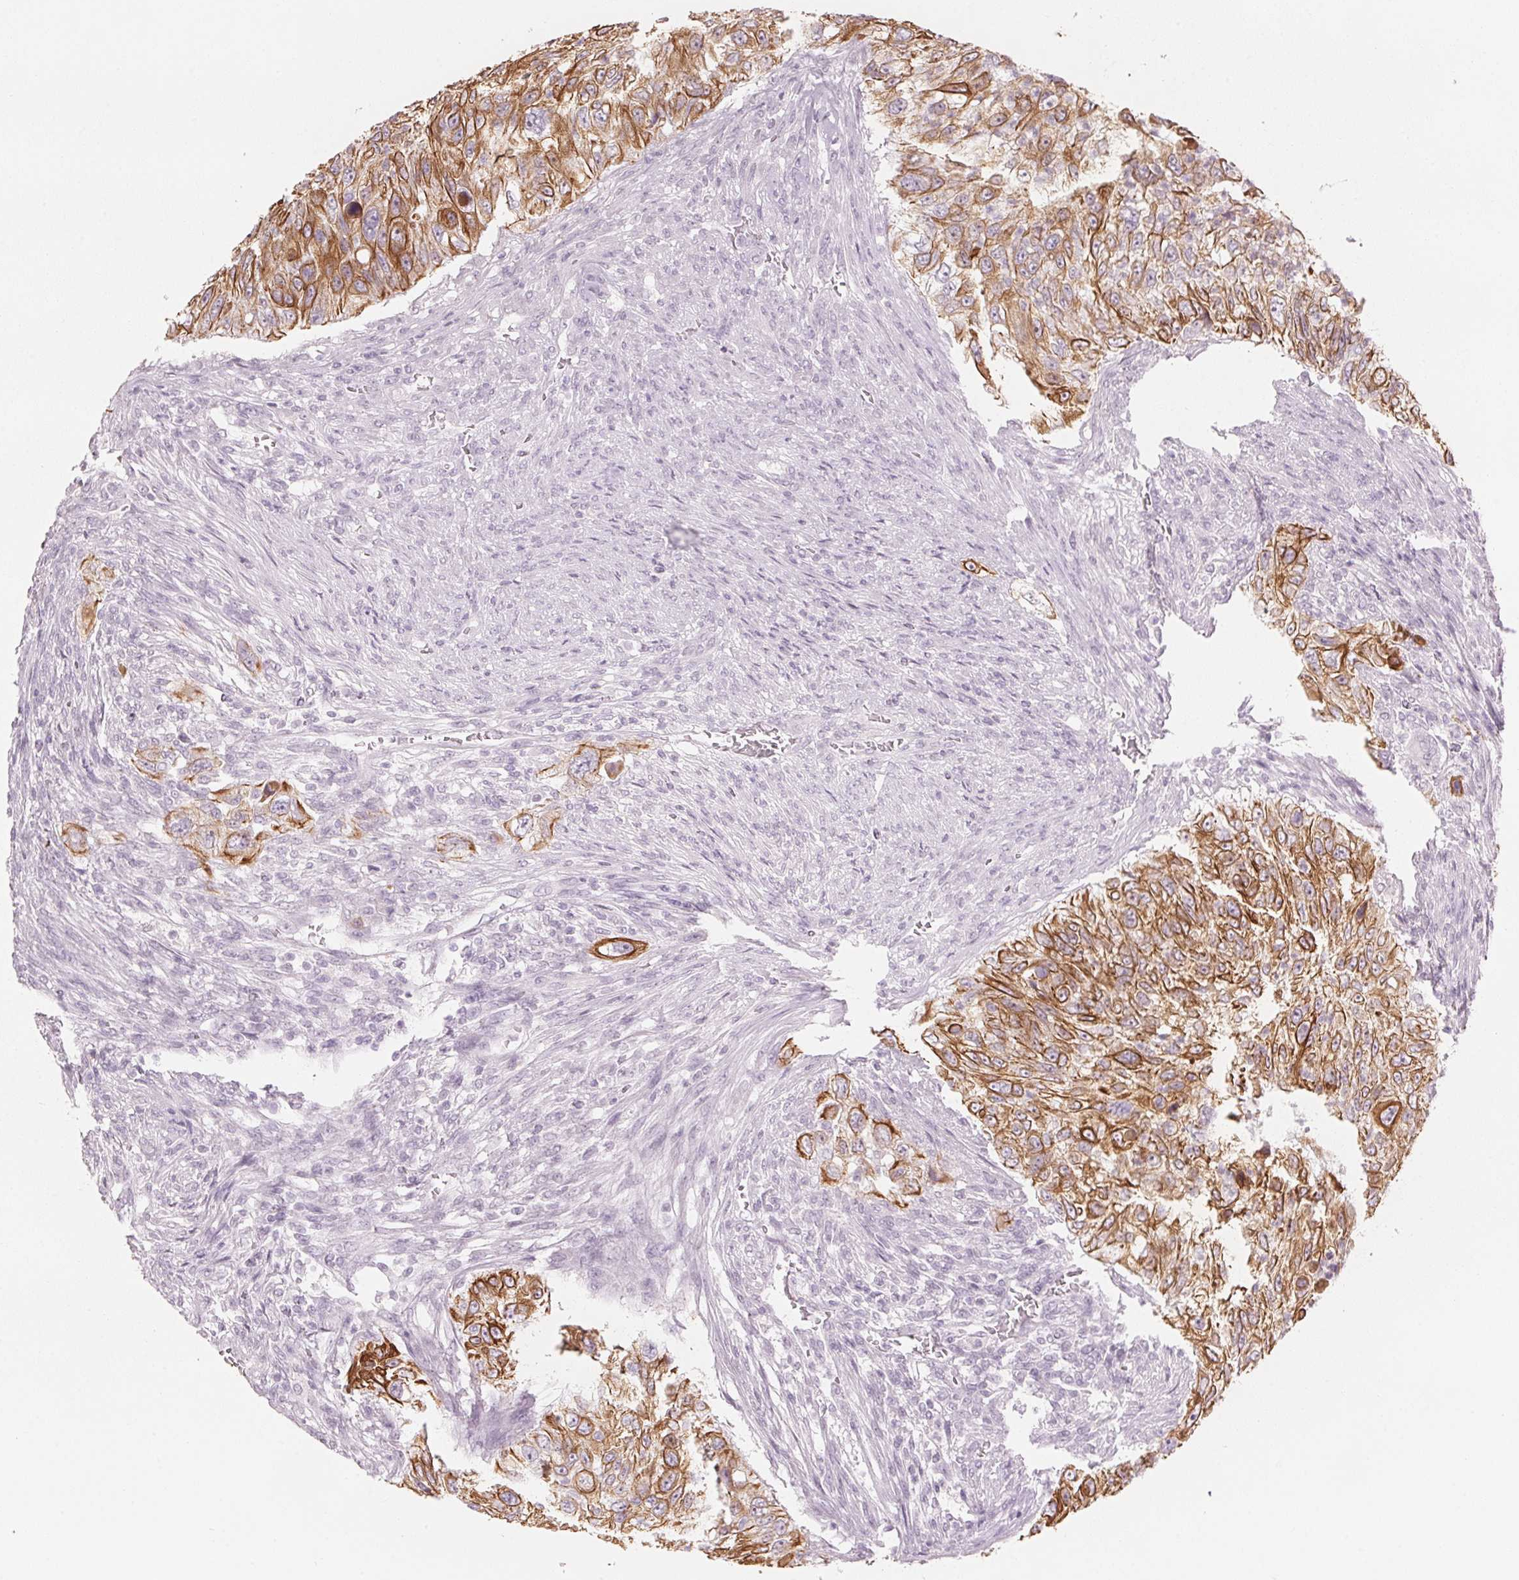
{"staining": {"intensity": "moderate", "quantity": ">75%", "location": "cytoplasmic/membranous"}, "tissue": "urothelial cancer", "cell_type": "Tumor cells", "image_type": "cancer", "snomed": [{"axis": "morphology", "description": "Urothelial carcinoma, High grade"}, {"axis": "topography", "description": "Urinary bladder"}], "caption": "Immunohistochemistry histopathology image of urothelial carcinoma (high-grade) stained for a protein (brown), which exhibits medium levels of moderate cytoplasmic/membranous expression in approximately >75% of tumor cells.", "gene": "SCTR", "patient": {"sex": "female", "age": 60}}